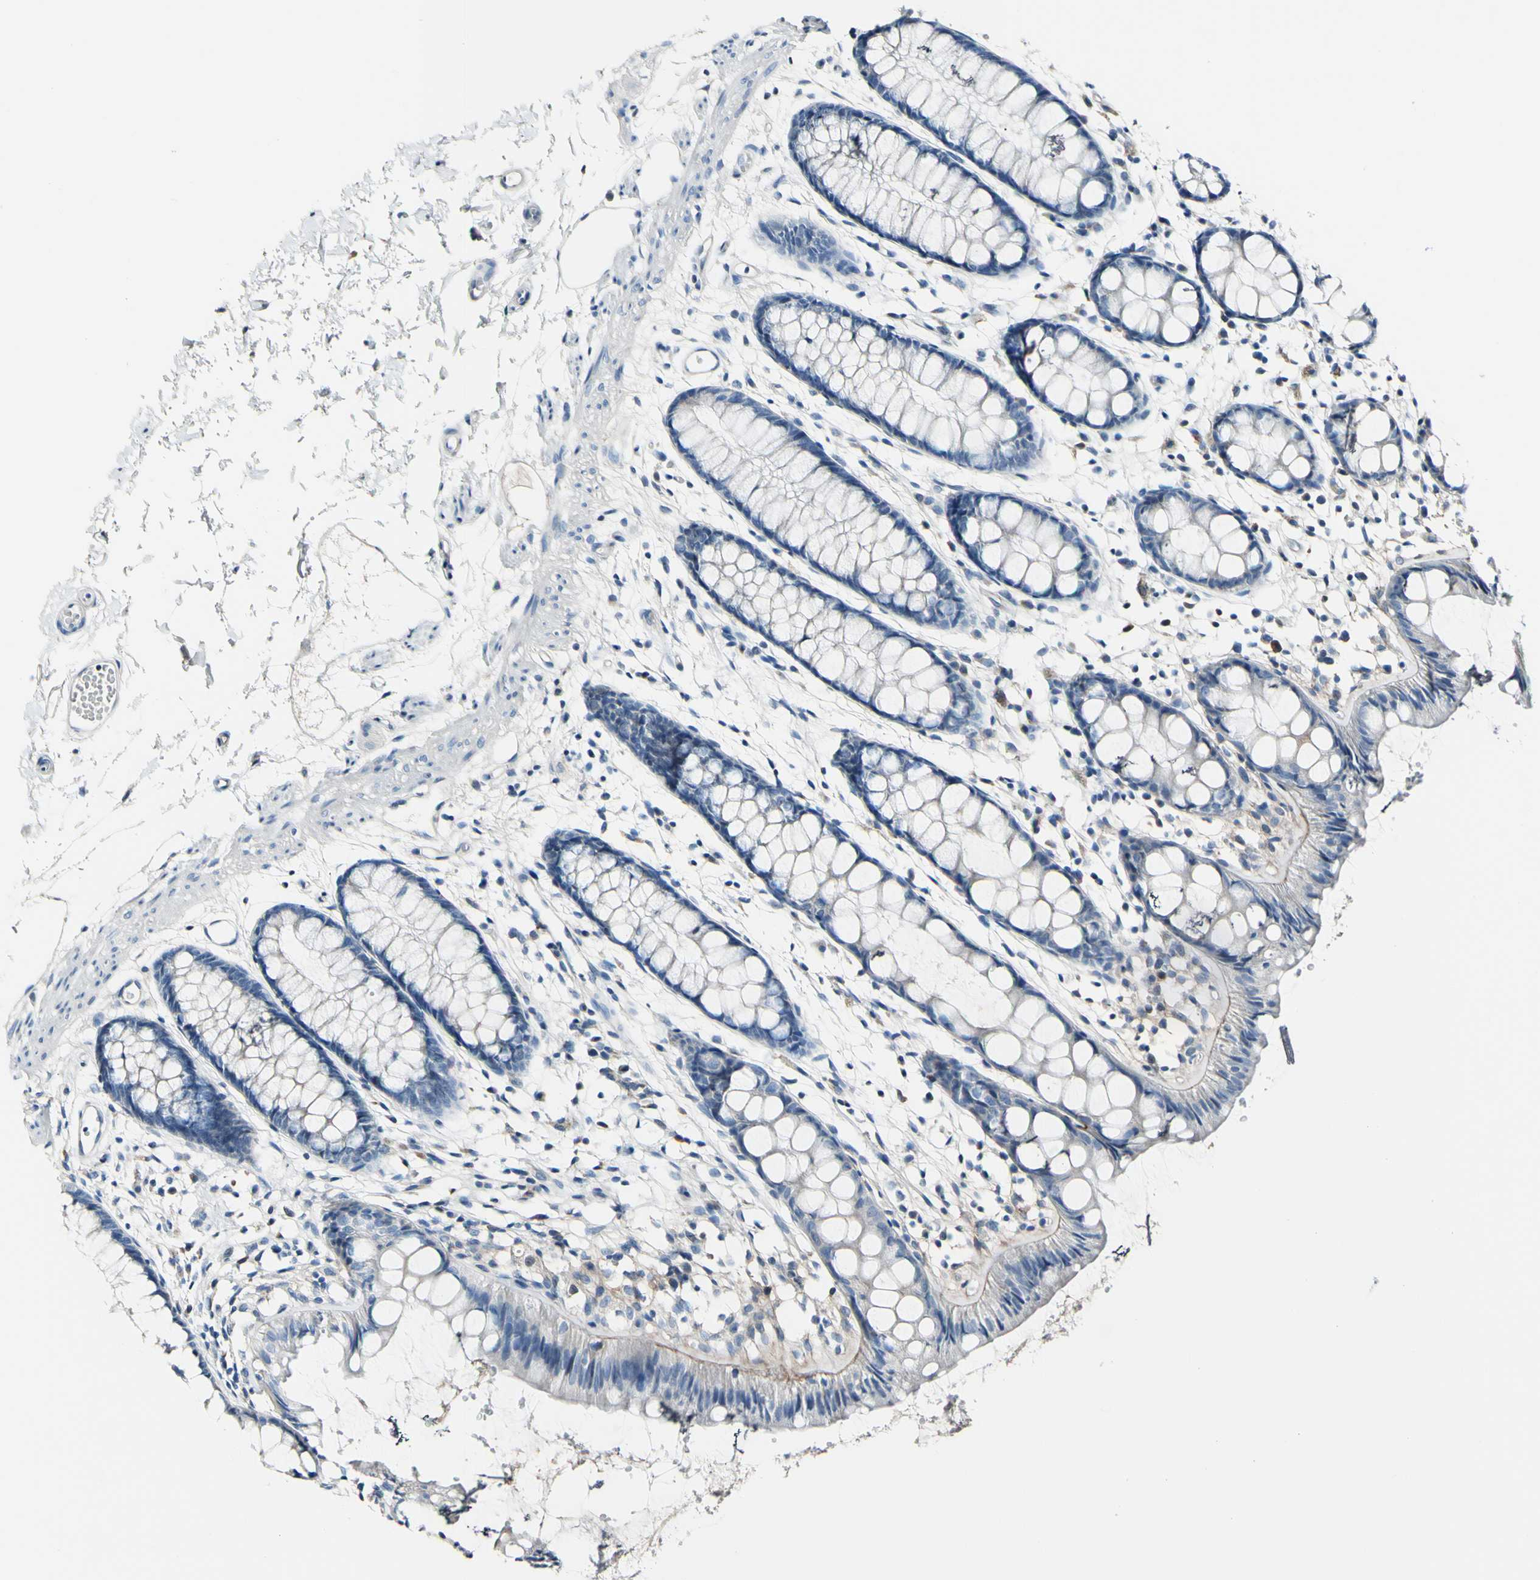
{"staining": {"intensity": "negative", "quantity": "none", "location": "none"}, "tissue": "rectum", "cell_type": "Glandular cells", "image_type": "normal", "snomed": [{"axis": "morphology", "description": "Normal tissue, NOS"}, {"axis": "topography", "description": "Rectum"}], "caption": "IHC of unremarkable human rectum exhibits no positivity in glandular cells.", "gene": "COL6A3", "patient": {"sex": "female", "age": 66}}